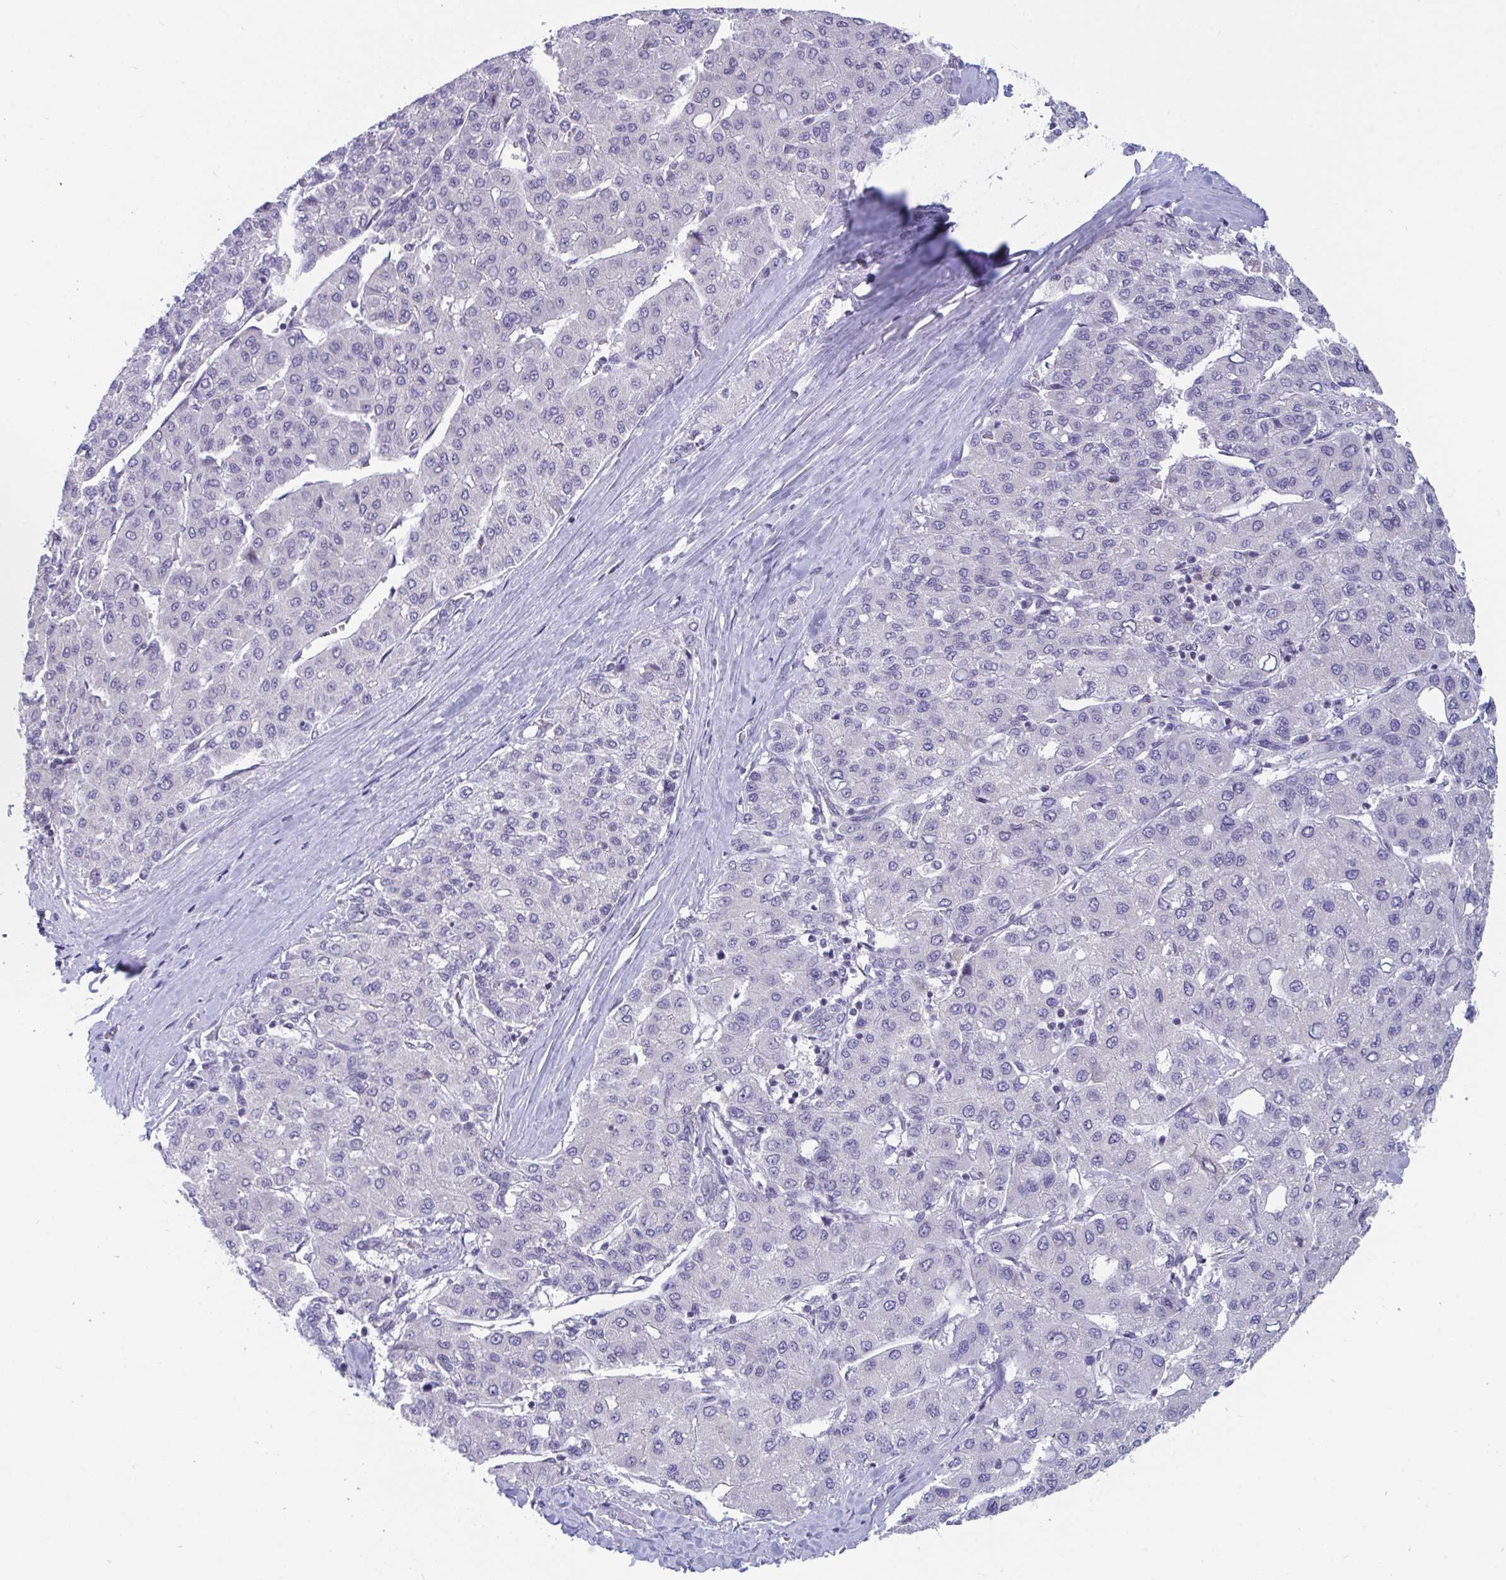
{"staining": {"intensity": "negative", "quantity": "none", "location": "none"}, "tissue": "liver cancer", "cell_type": "Tumor cells", "image_type": "cancer", "snomed": [{"axis": "morphology", "description": "Carcinoma, Hepatocellular, NOS"}, {"axis": "topography", "description": "Liver"}], "caption": "The photomicrograph exhibits no significant staining in tumor cells of liver cancer (hepatocellular carcinoma).", "gene": "BMAL2", "patient": {"sex": "male", "age": 65}}